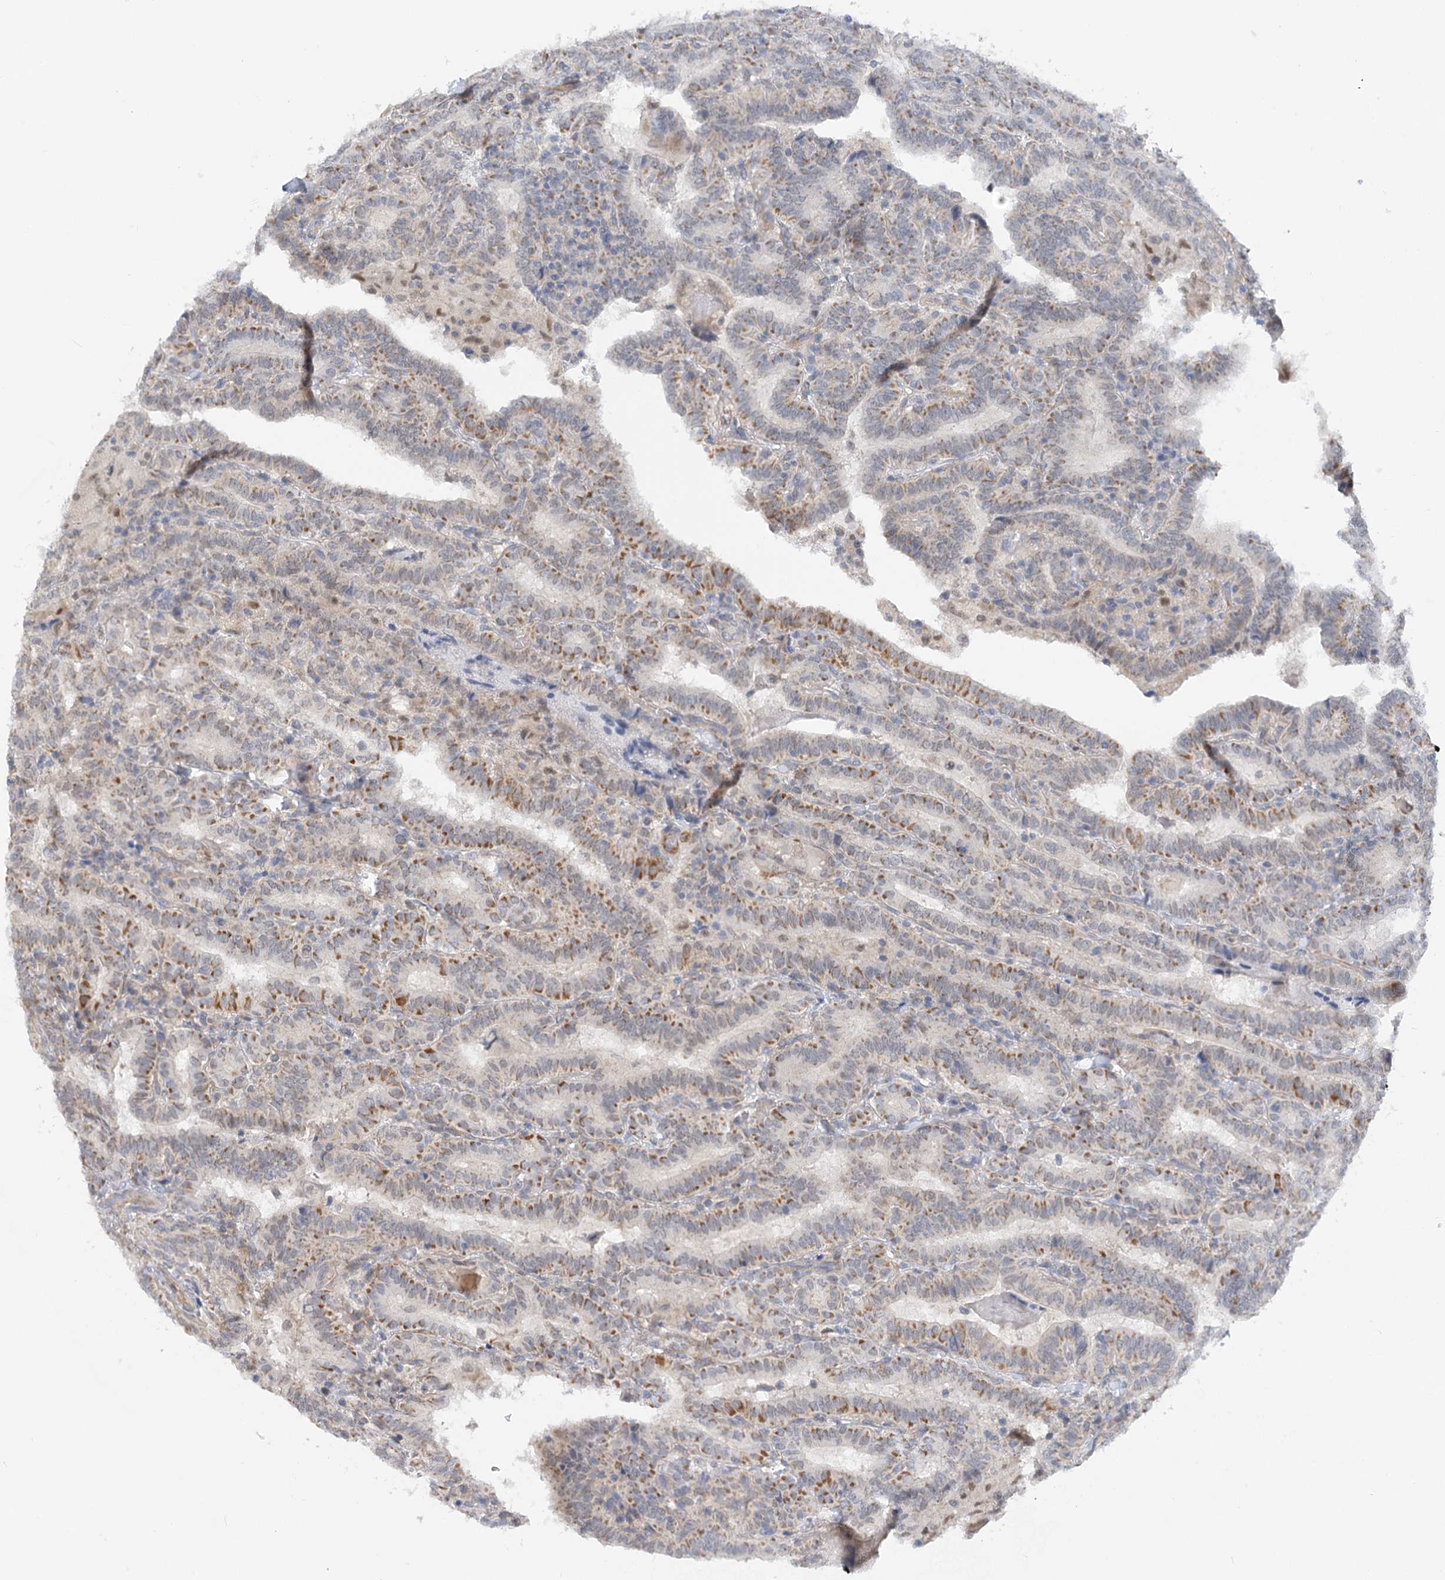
{"staining": {"intensity": "moderate", "quantity": "25%-75%", "location": "cytoplasmic/membranous"}, "tissue": "thyroid cancer", "cell_type": "Tumor cells", "image_type": "cancer", "snomed": [{"axis": "morphology", "description": "Papillary adenocarcinoma, NOS"}, {"axis": "topography", "description": "Thyroid gland"}], "caption": "IHC histopathology image of neoplastic tissue: human thyroid papillary adenocarcinoma stained using IHC displays medium levels of moderate protein expression localized specifically in the cytoplasmic/membranous of tumor cells, appearing as a cytoplasmic/membranous brown color.", "gene": "NELL2", "patient": {"sex": "female", "age": 72}}